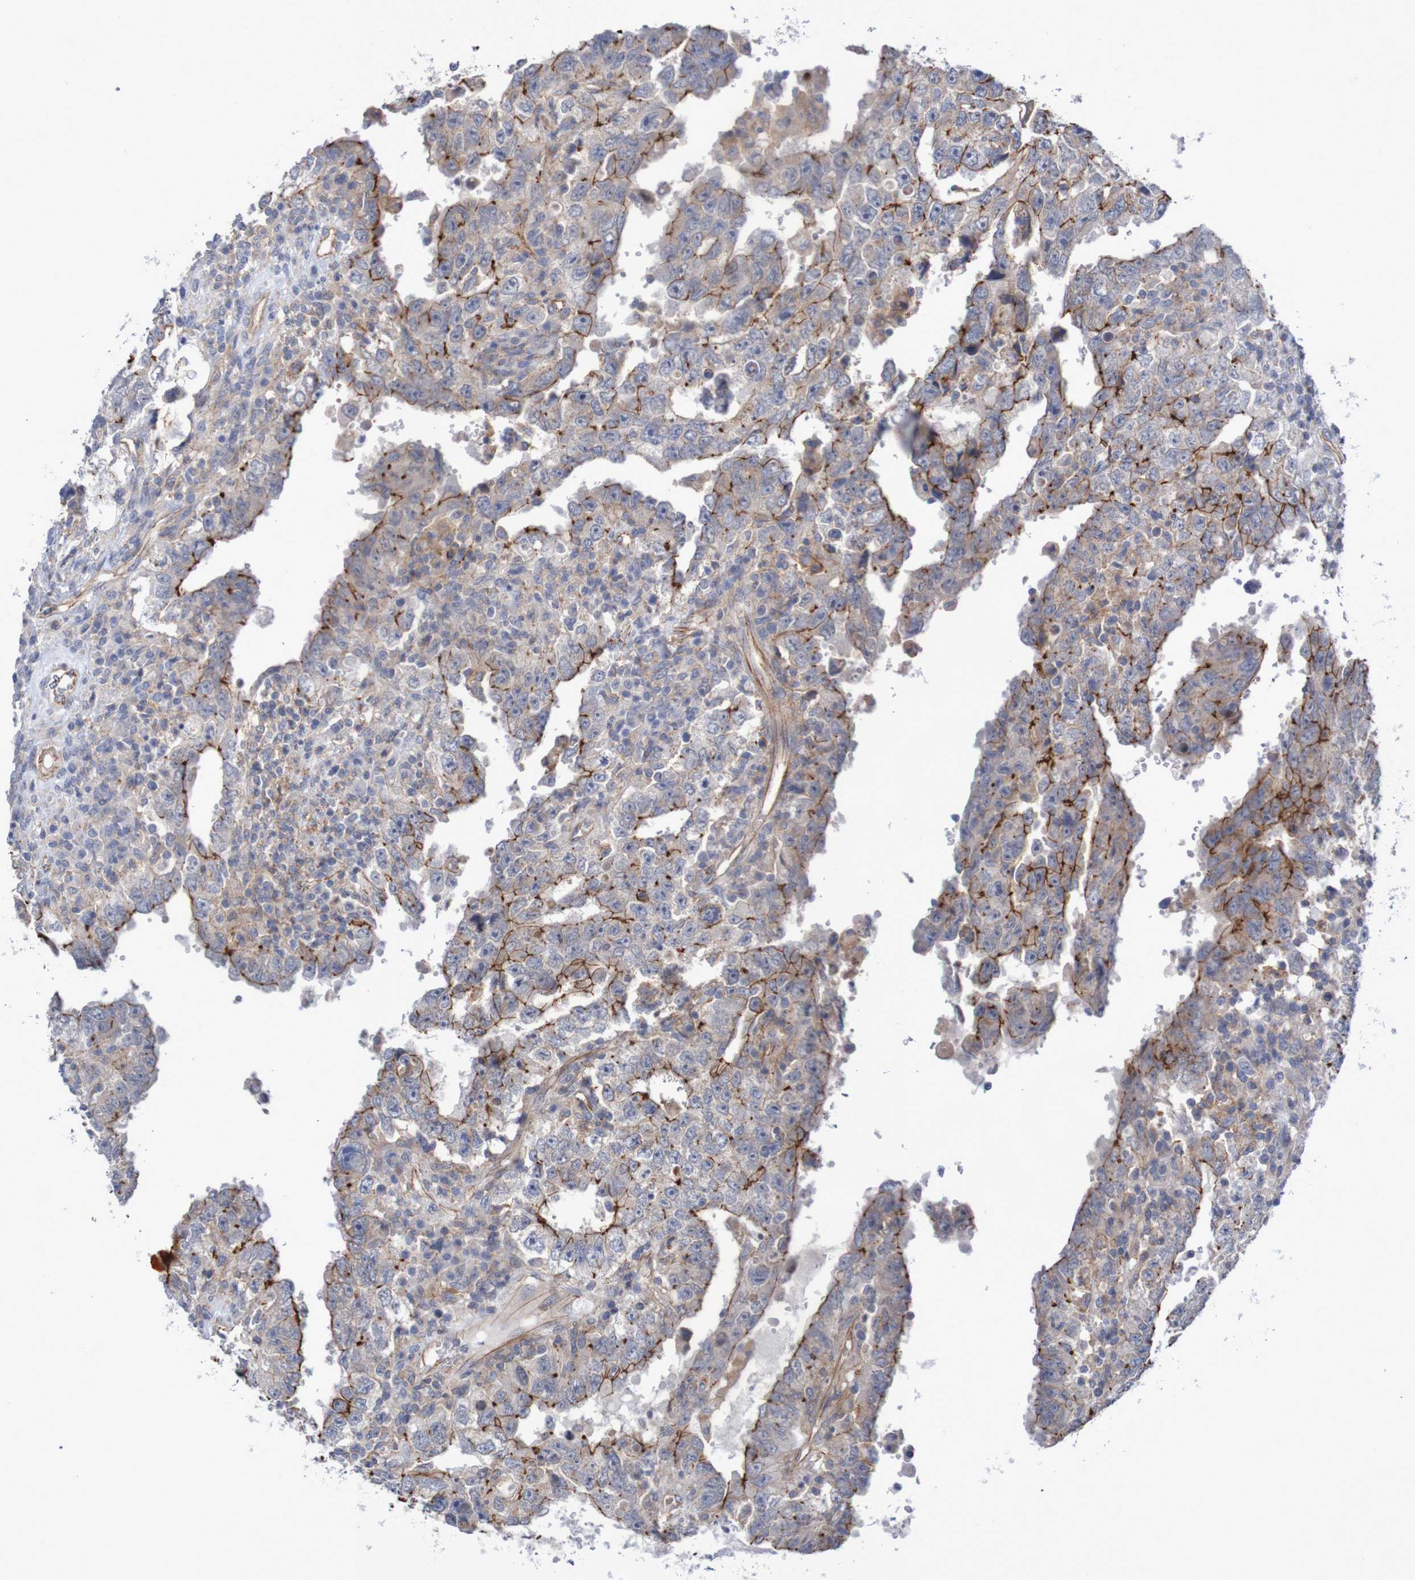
{"staining": {"intensity": "moderate", "quantity": "25%-75%", "location": "cytoplasmic/membranous"}, "tissue": "testis cancer", "cell_type": "Tumor cells", "image_type": "cancer", "snomed": [{"axis": "morphology", "description": "Carcinoma, Embryonal, NOS"}, {"axis": "topography", "description": "Testis"}], "caption": "Immunohistochemistry (IHC) (DAB (3,3'-diaminobenzidine)) staining of human testis cancer (embryonal carcinoma) reveals moderate cytoplasmic/membranous protein positivity in about 25%-75% of tumor cells.", "gene": "NECTIN2", "patient": {"sex": "male", "age": 26}}